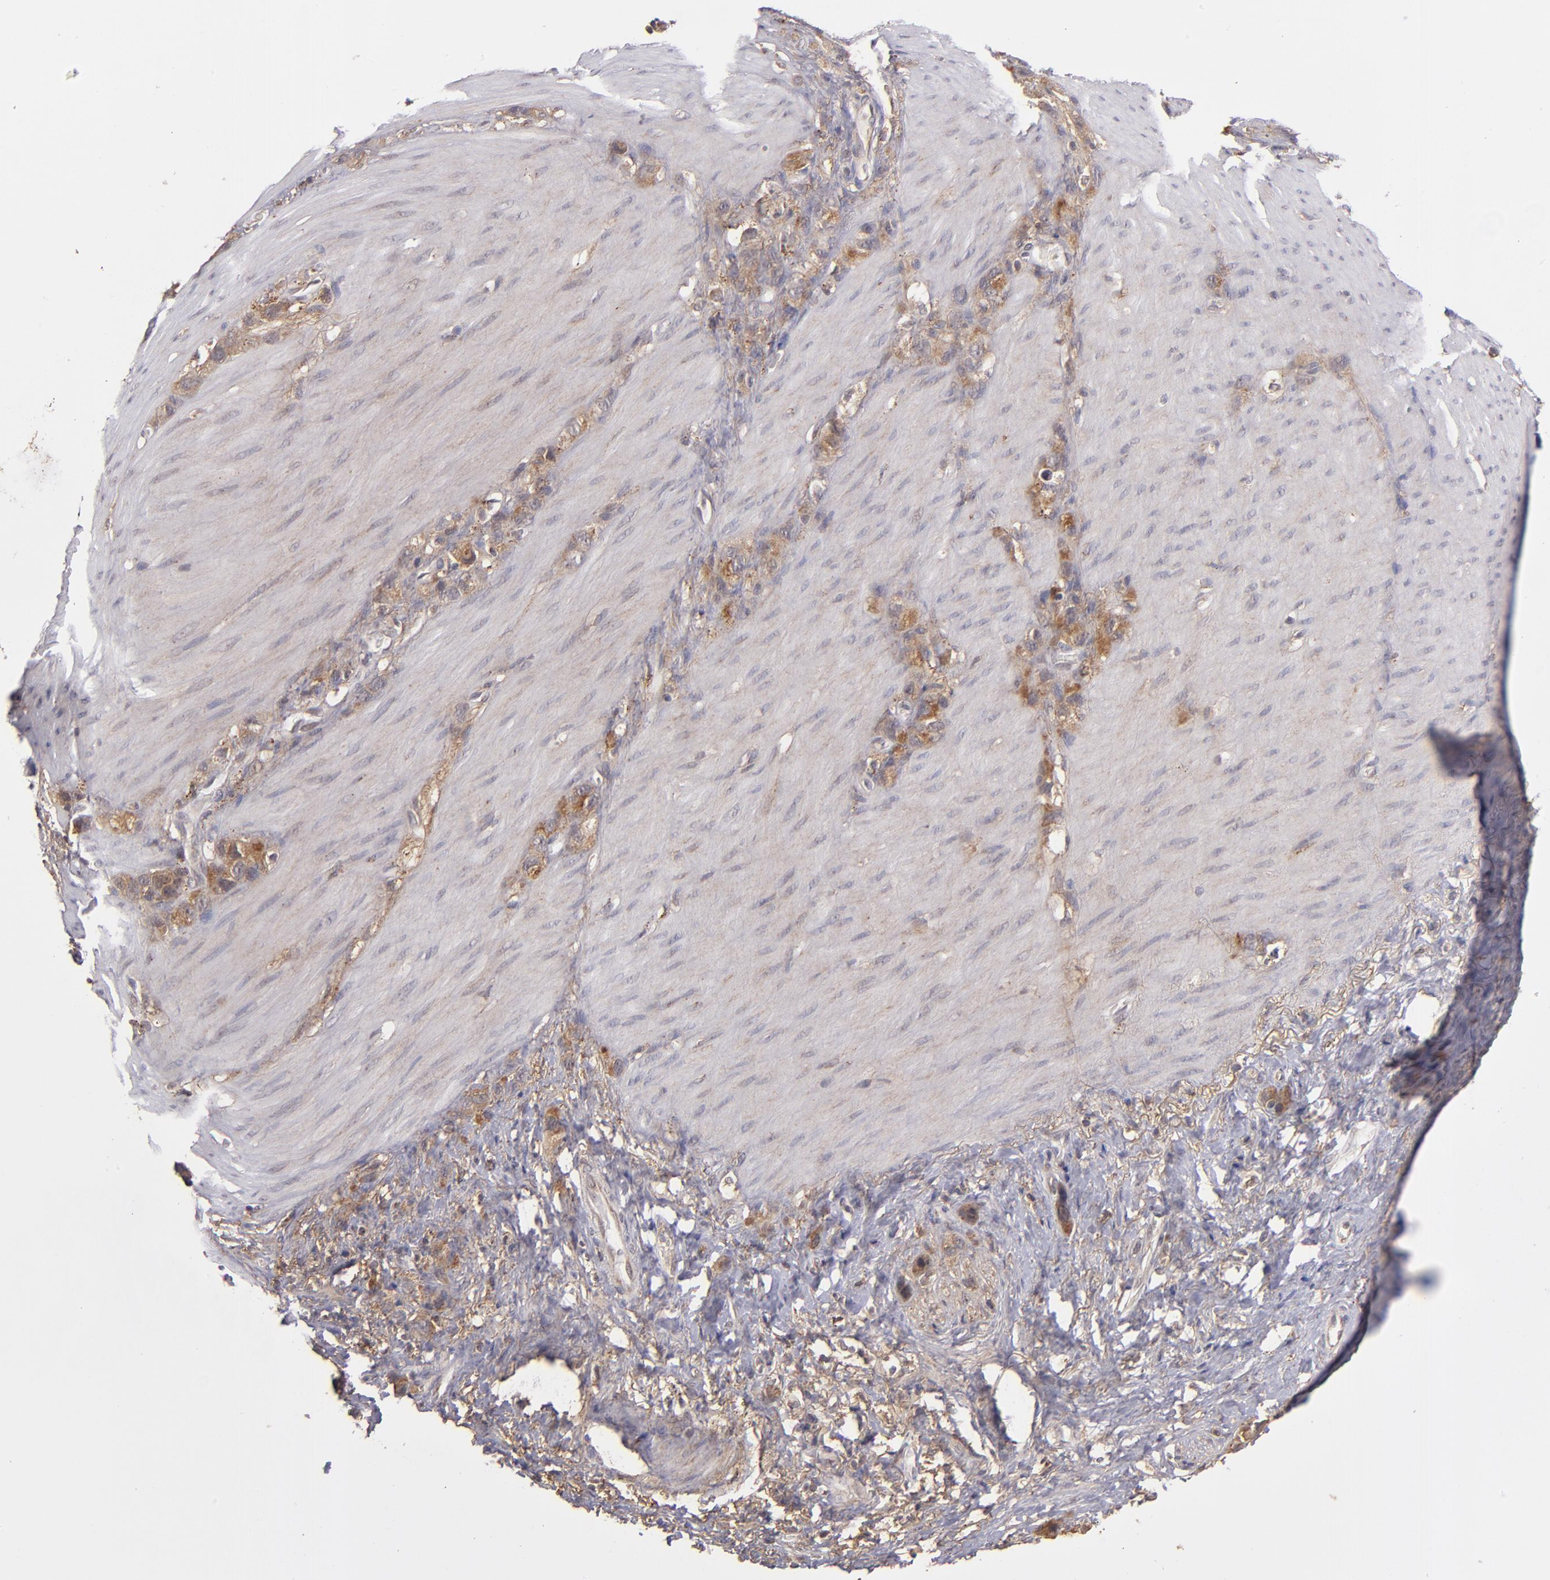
{"staining": {"intensity": "moderate", "quantity": "25%-75%", "location": "cytoplasmic/membranous"}, "tissue": "stomach cancer", "cell_type": "Tumor cells", "image_type": "cancer", "snomed": [{"axis": "morphology", "description": "Normal tissue, NOS"}, {"axis": "morphology", "description": "Adenocarcinoma, NOS"}, {"axis": "morphology", "description": "Adenocarcinoma, High grade"}, {"axis": "topography", "description": "Stomach, upper"}, {"axis": "topography", "description": "Stomach"}], "caption": "A brown stain highlights moderate cytoplasmic/membranous expression of a protein in stomach high-grade adenocarcinoma tumor cells. (Brightfield microscopy of DAB IHC at high magnification).", "gene": "ZFYVE1", "patient": {"sex": "female", "age": 65}}